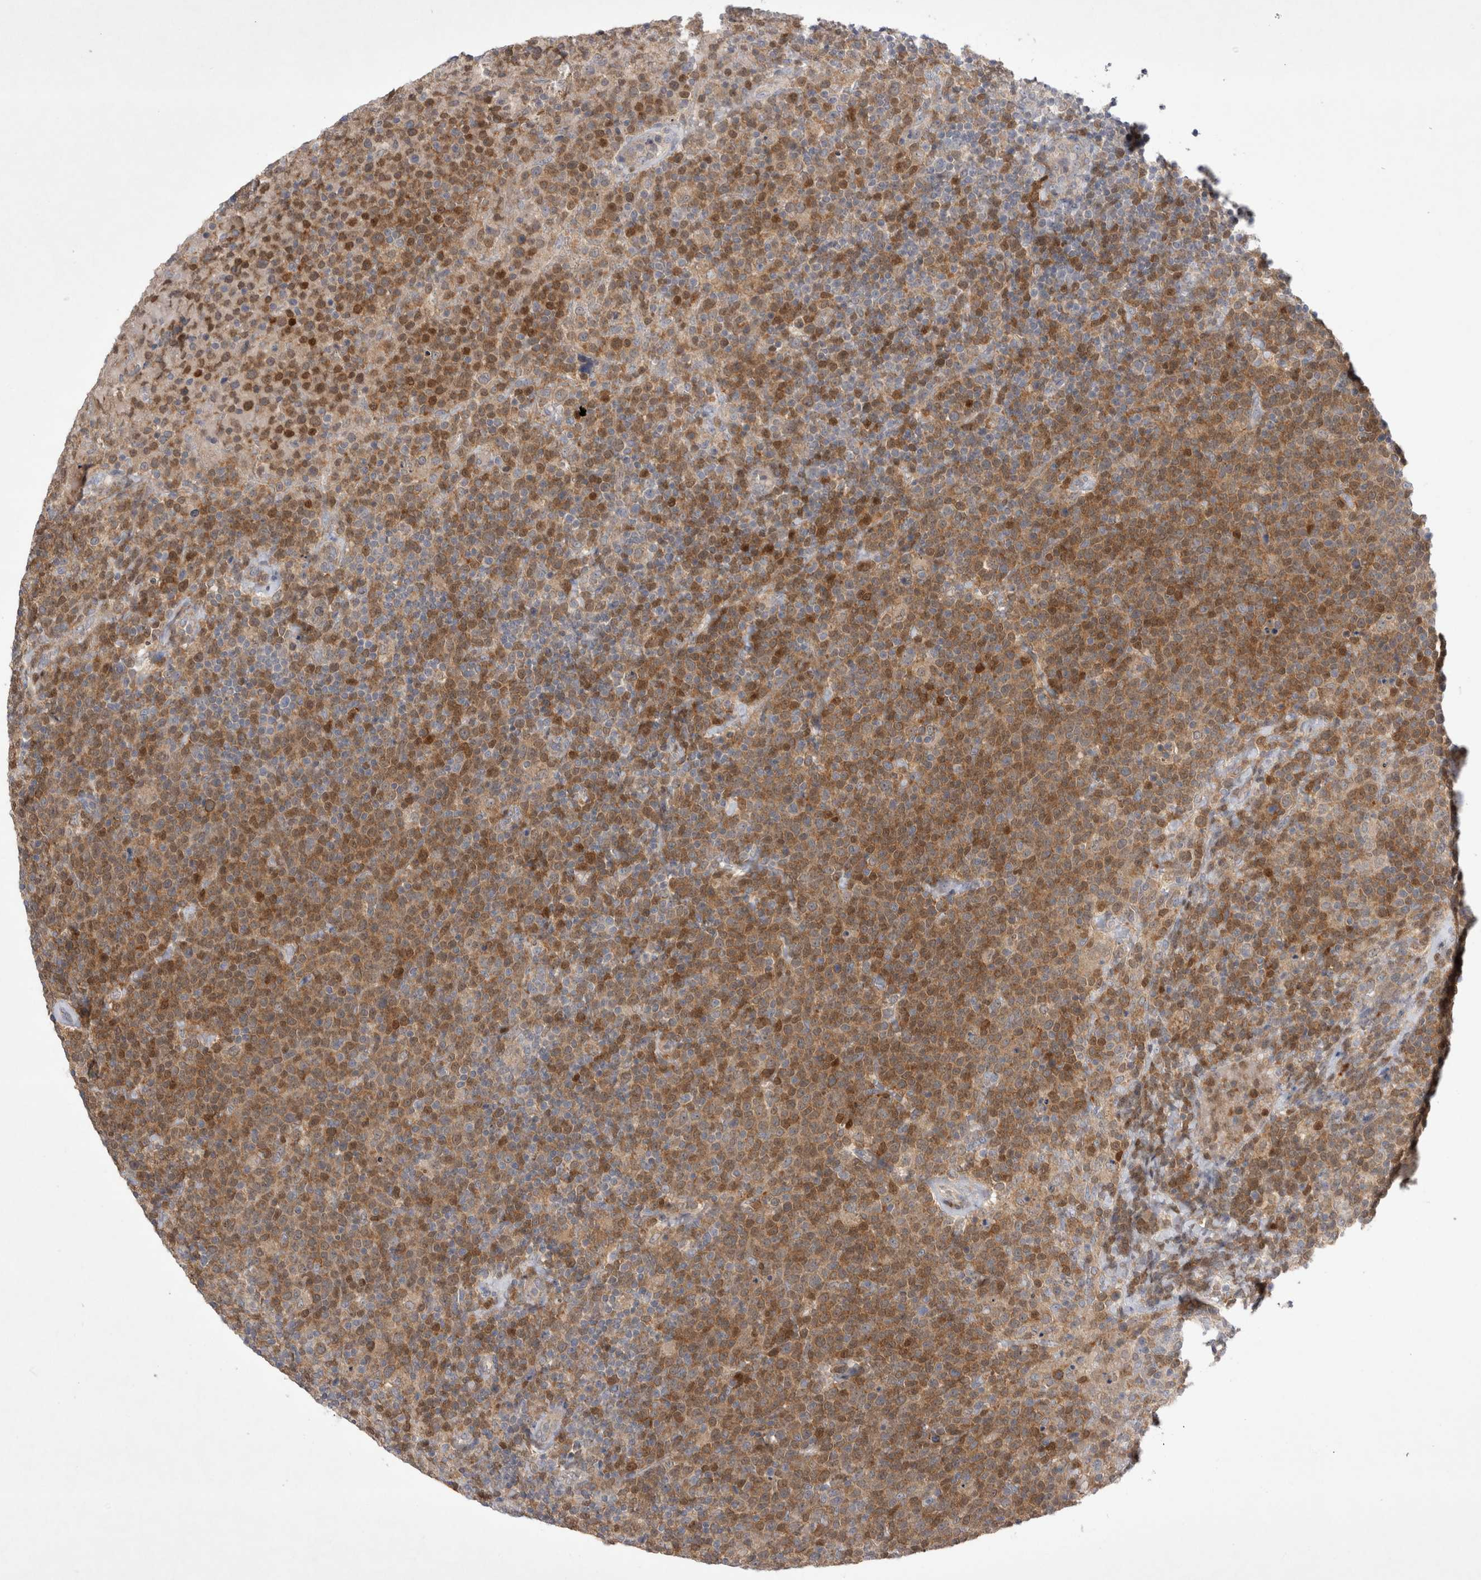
{"staining": {"intensity": "weak", "quantity": ">75%", "location": "cytoplasmic/membranous"}, "tissue": "lymphoma", "cell_type": "Tumor cells", "image_type": "cancer", "snomed": [{"axis": "morphology", "description": "Malignant lymphoma, non-Hodgkin's type, High grade"}, {"axis": "topography", "description": "Lymph node"}], "caption": "The immunohistochemical stain highlights weak cytoplasmic/membranous staining in tumor cells of high-grade malignant lymphoma, non-Hodgkin's type tissue.", "gene": "SRD5A3", "patient": {"sex": "male", "age": 61}}